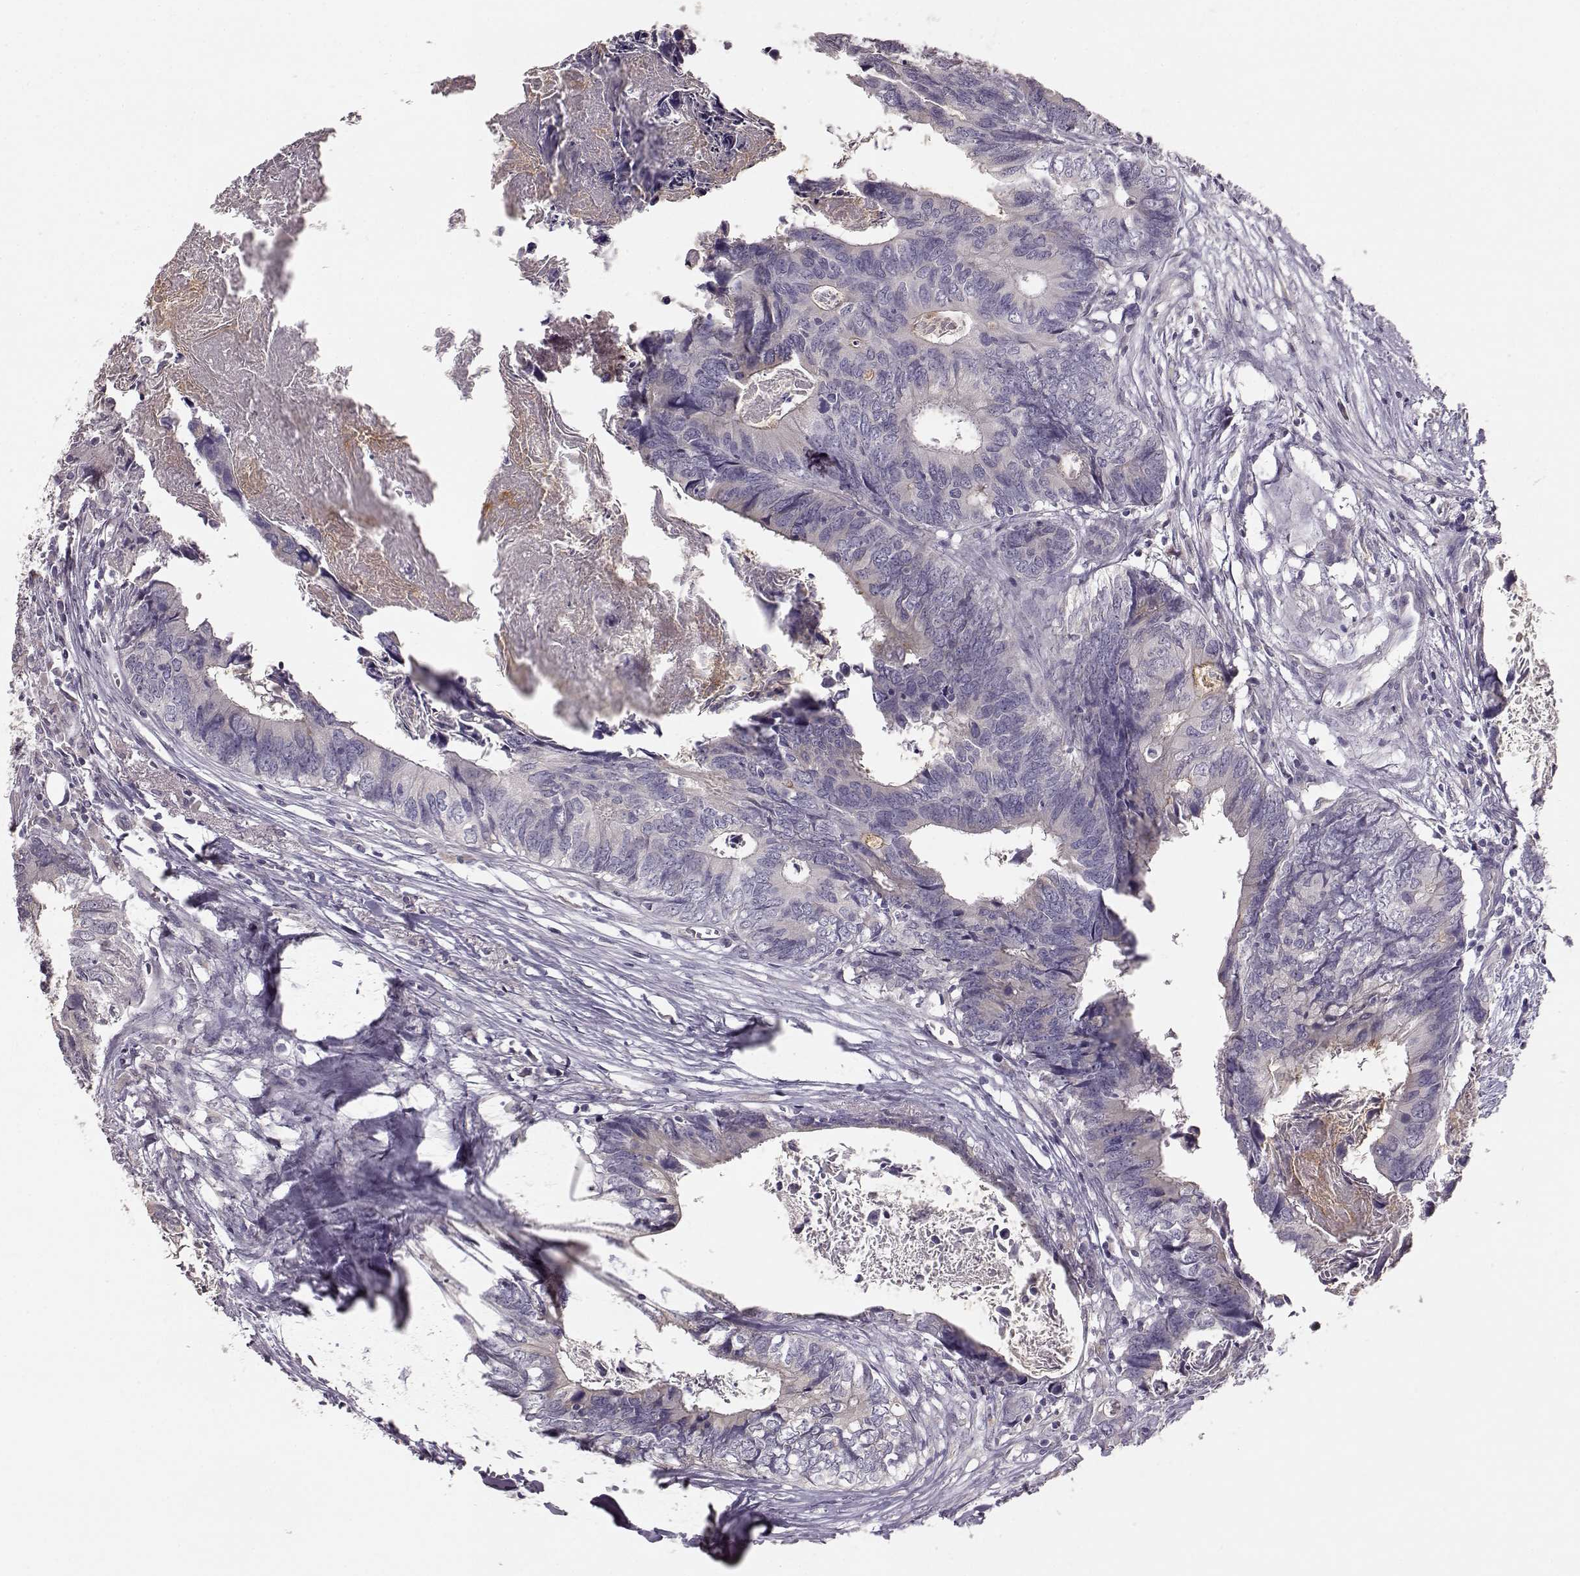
{"staining": {"intensity": "negative", "quantity": "none", "location": "none"}, "tissue": "colorectal cancer", "cell_type": "Tumor cells", "image_type": "cancer", "snomed": [{"axis": "morphology", "description": "Adenocarcinoma, NOS"}, {"axis": "topography", "description": "Colon"}], "caption": "Adenocarcinoma (colorectal) was stained to show a protein in brown. There is no significant staining in tumor cells. (DAB immunohistochemistry visualized using brightfield microscopy, high magnification).", "gene": "GHR", "patient": {"sex": "female", "age": 82}}